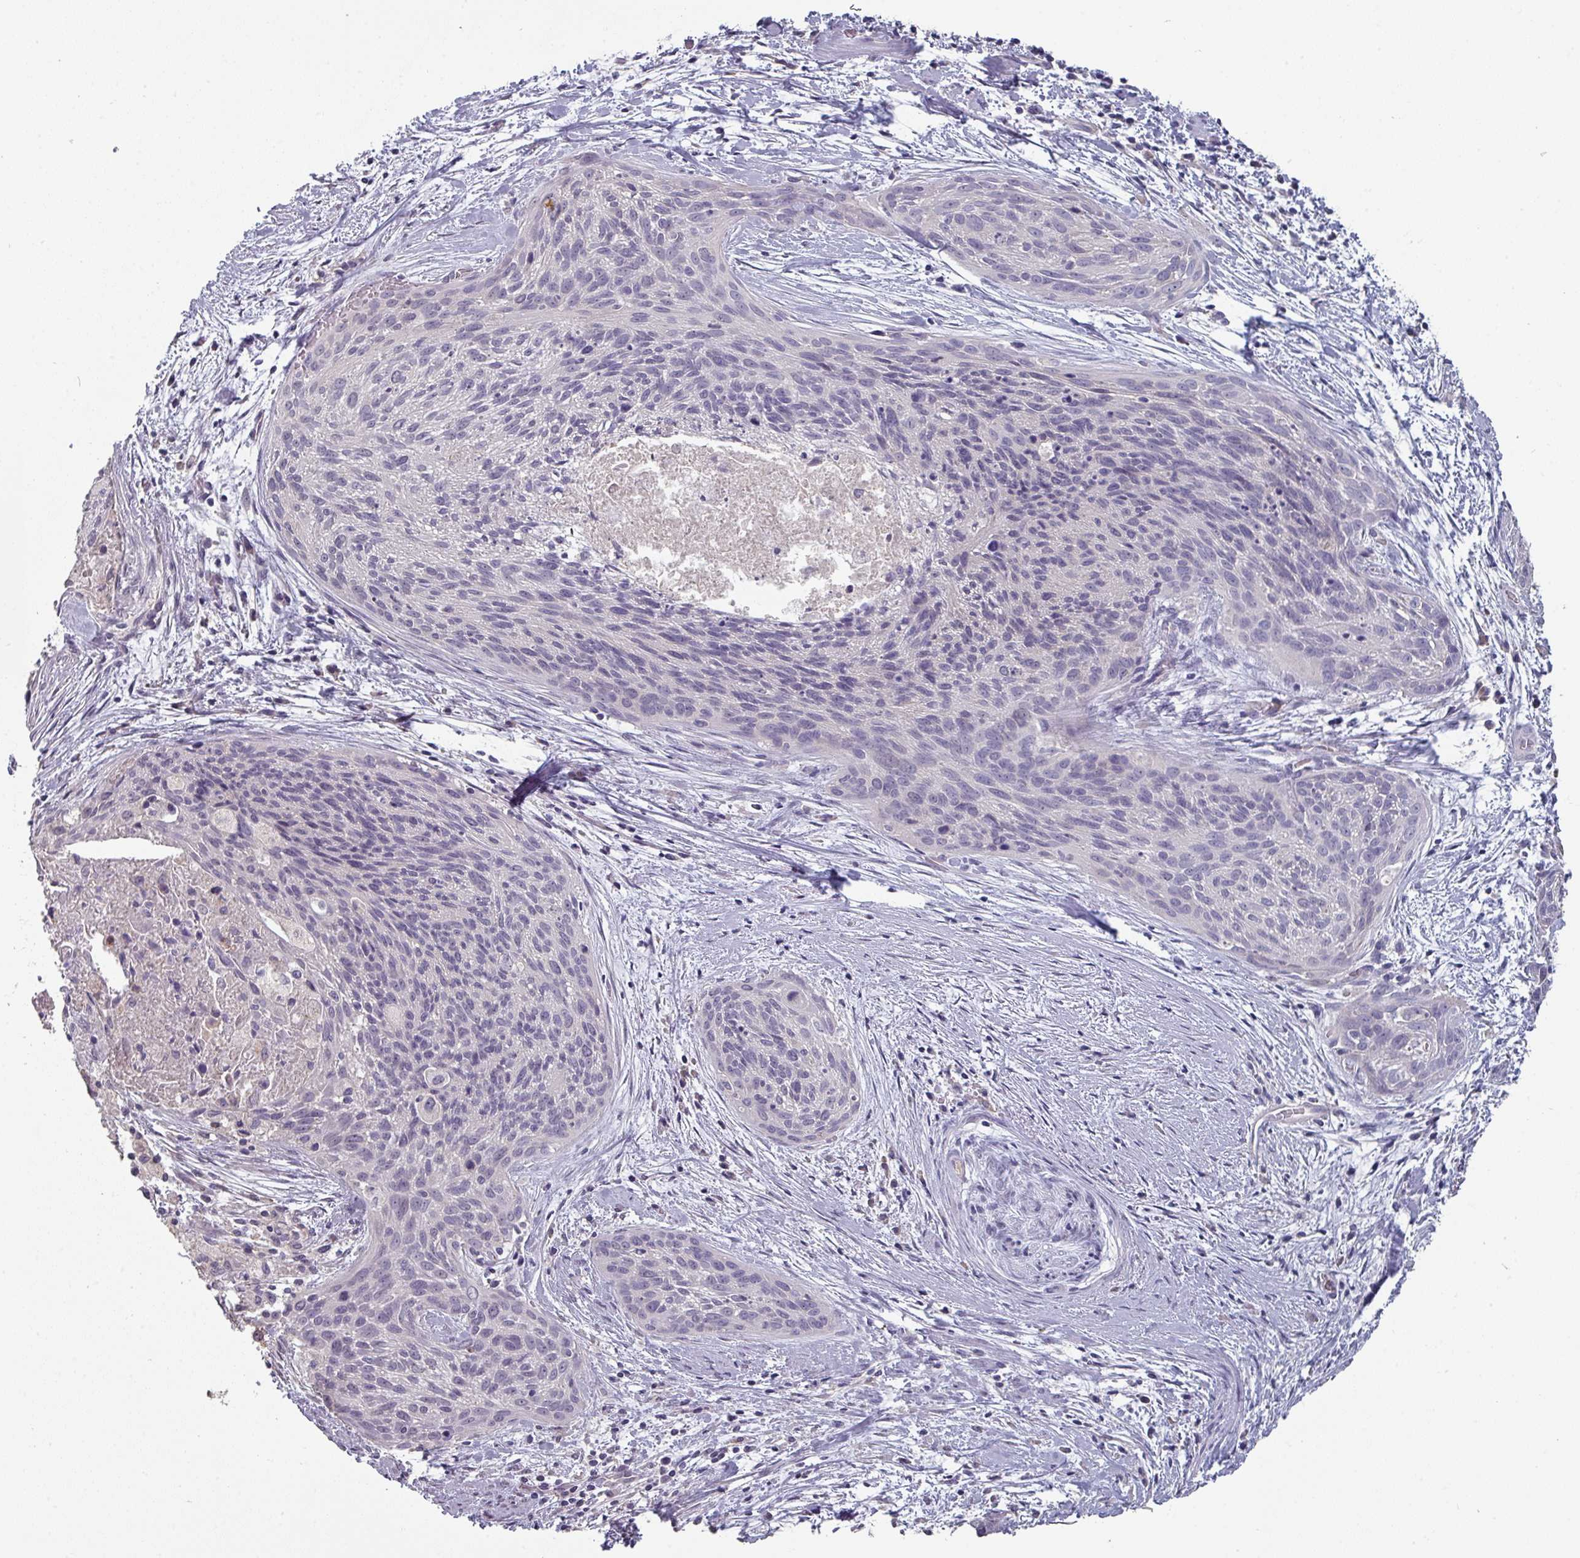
{"staining": {"intensity": "negative", "quantity": "none", "location": "none"}, "tissue": "cervical cancer", "cell_type": "Tumor cells", "image_type": "cancer", "snomed": [{"axis": "morphology", "description": "Squamous cell carcinoma, NOS"}, {"axis": "topography", "description": "Cervix"}], "caption": "Tumor cells show no significant protein staining in cervical cancer.", "gene": "PRAMEF8", "patient": {"sex": "female", "age": 55}}